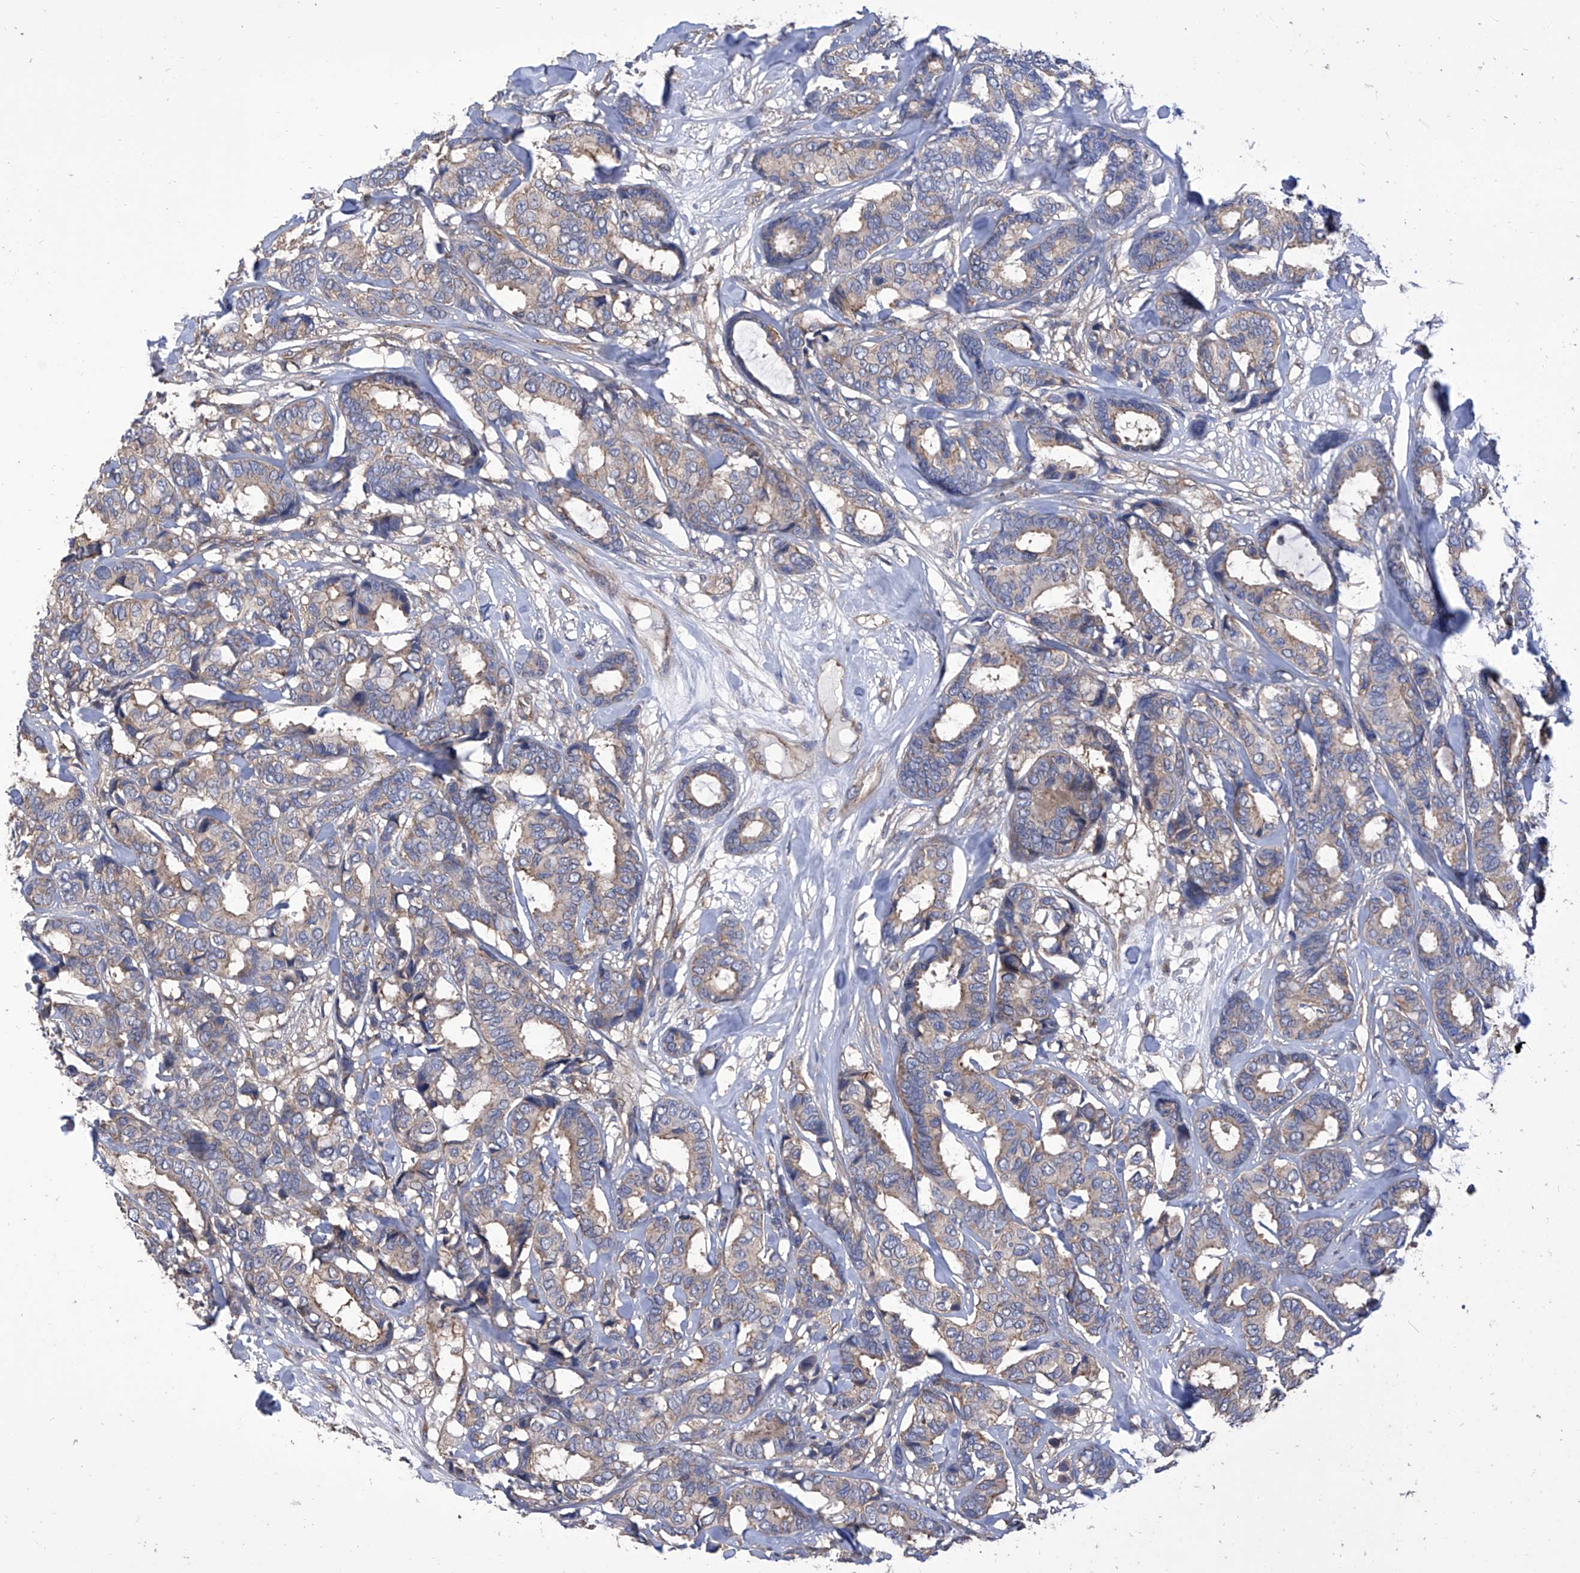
{"staining": {"intensity": "weak", "quantity": "25%-75%", "location": "cytoplasmic/membranous"}, "tissue": "breast cancer", "cell_type": "Tumor cells", "image_type": "cancer", "snomed": [{"axis": "morphology", "description": "Duct carcinoma"}, {"axis": "topography", "description": "Breast"}], "caption": "Breast cancer (infiltrating ductal carcinoma) stained with a brown dye shows weak cytoplasmic/membranous positive staining in approximately 25%-75% of tumor cells.", "gene": "TJAP1", "patient": {"sex": "female", "age": 87}}